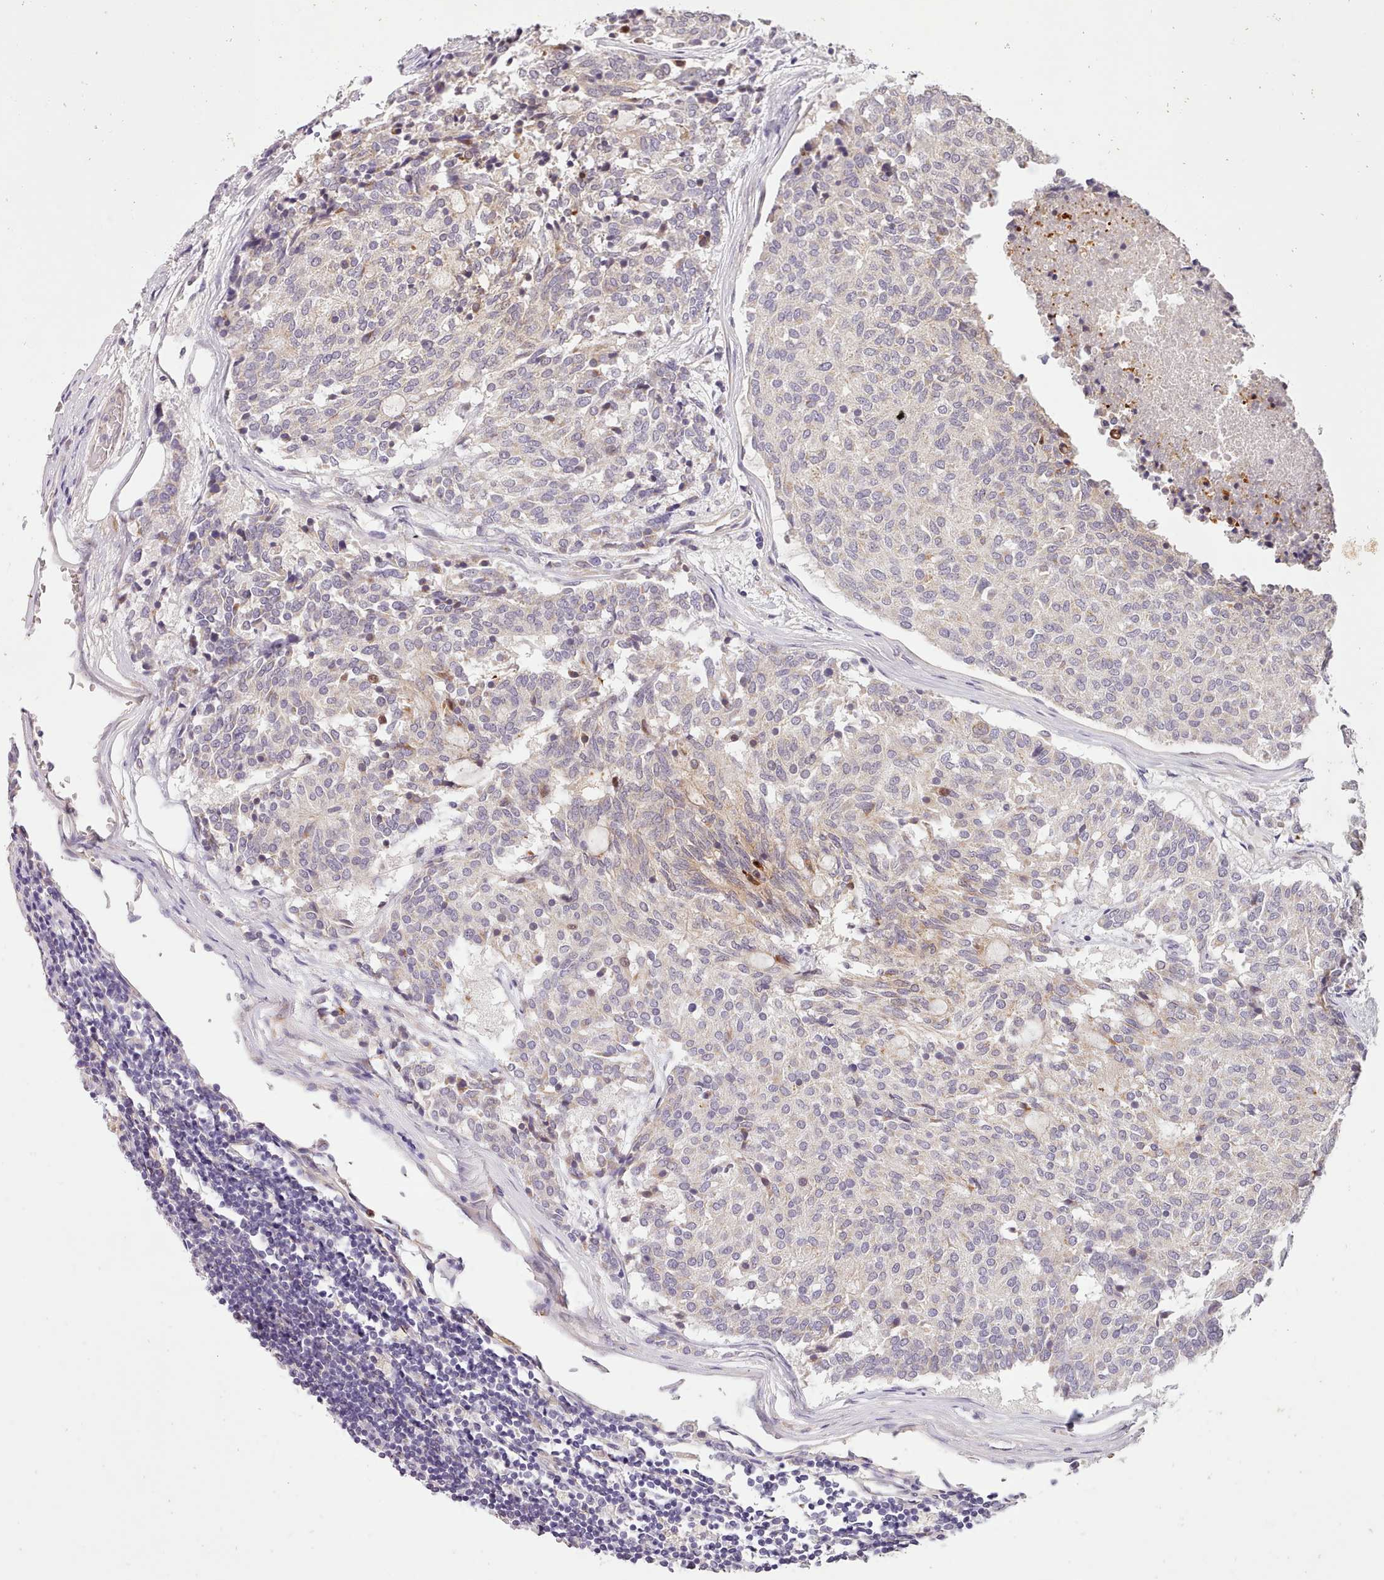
{"staining": {"intensity": "negative", "quantity": "none", "location": "none"}, "tissue": "carcinoid", "cell_type": "Tumor cells", "image_type": "cancer", "snomed": [{"axis": "morphology", "description": "Carcinoid, malignant, NOS"}, {"axis": "topography", "description": "Pancreas"}], "caption": "Tumor cells show no significant staining in carcinoid.", "gene": "ZNF658", "patient": {"sex": "female", "age": 54}}